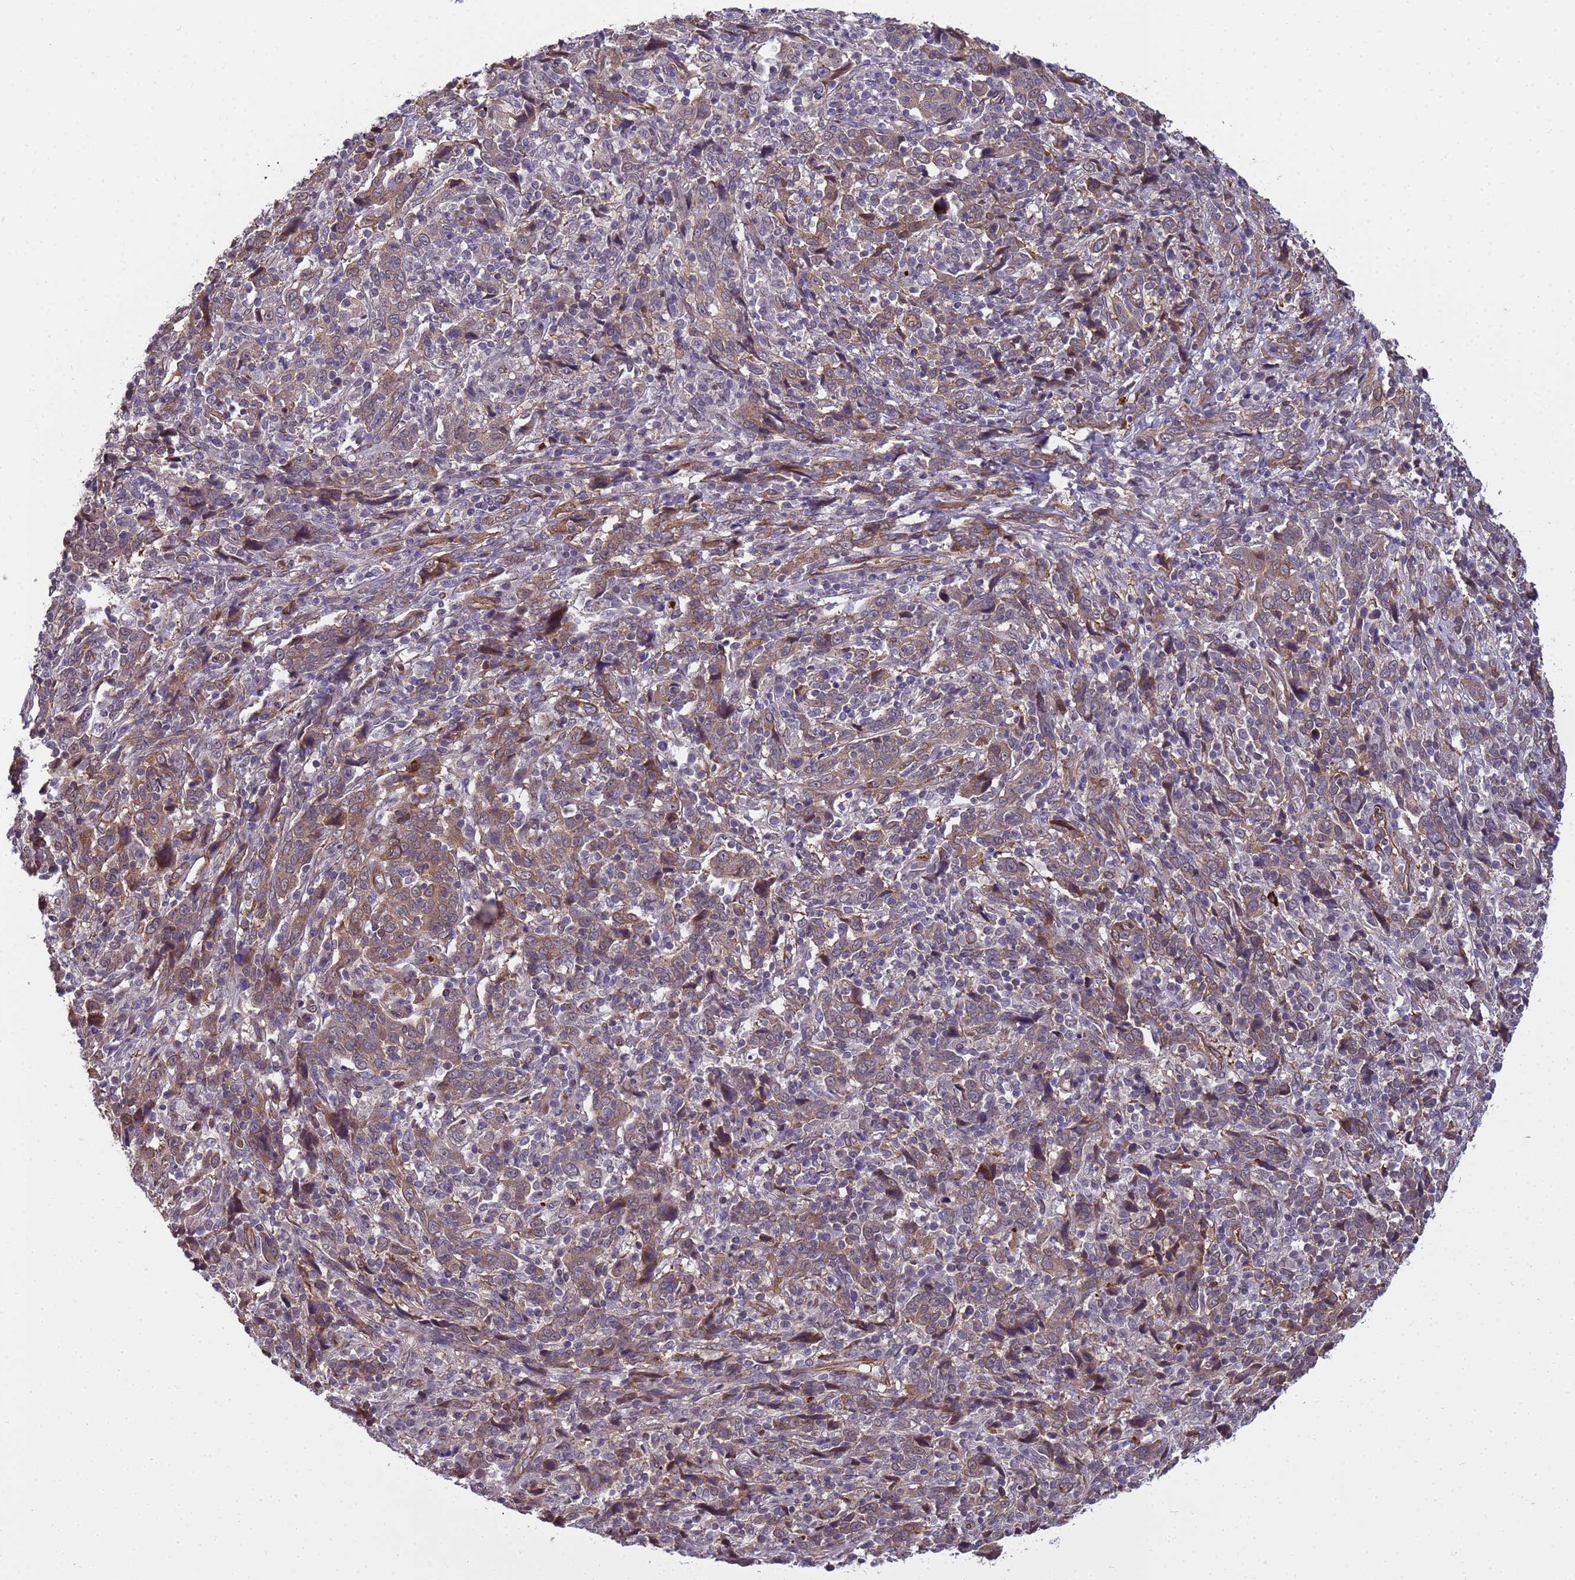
{"staining": {"intensity": "moderate", "quantity": ">75%", "location": "cytoplasmic/membranous"}, "tissue": "cervical cancer", "cell_type": "Tumor cells", "image_type": "cancer", "snomed": [{"axis": "morphology", "description": "Squamous cell carcinoma, NOS"}, {"axis": "topography", "description": "Cervix"}], "caption": "Human cervical squamous cell carcinoma stained for a protein (brown) shows moderate cytoplasmic/membranous positive staining in approximately >75% of tumor cells.", "gene": "ITGB4", "patient": {"sex": "female", "age": 46}}